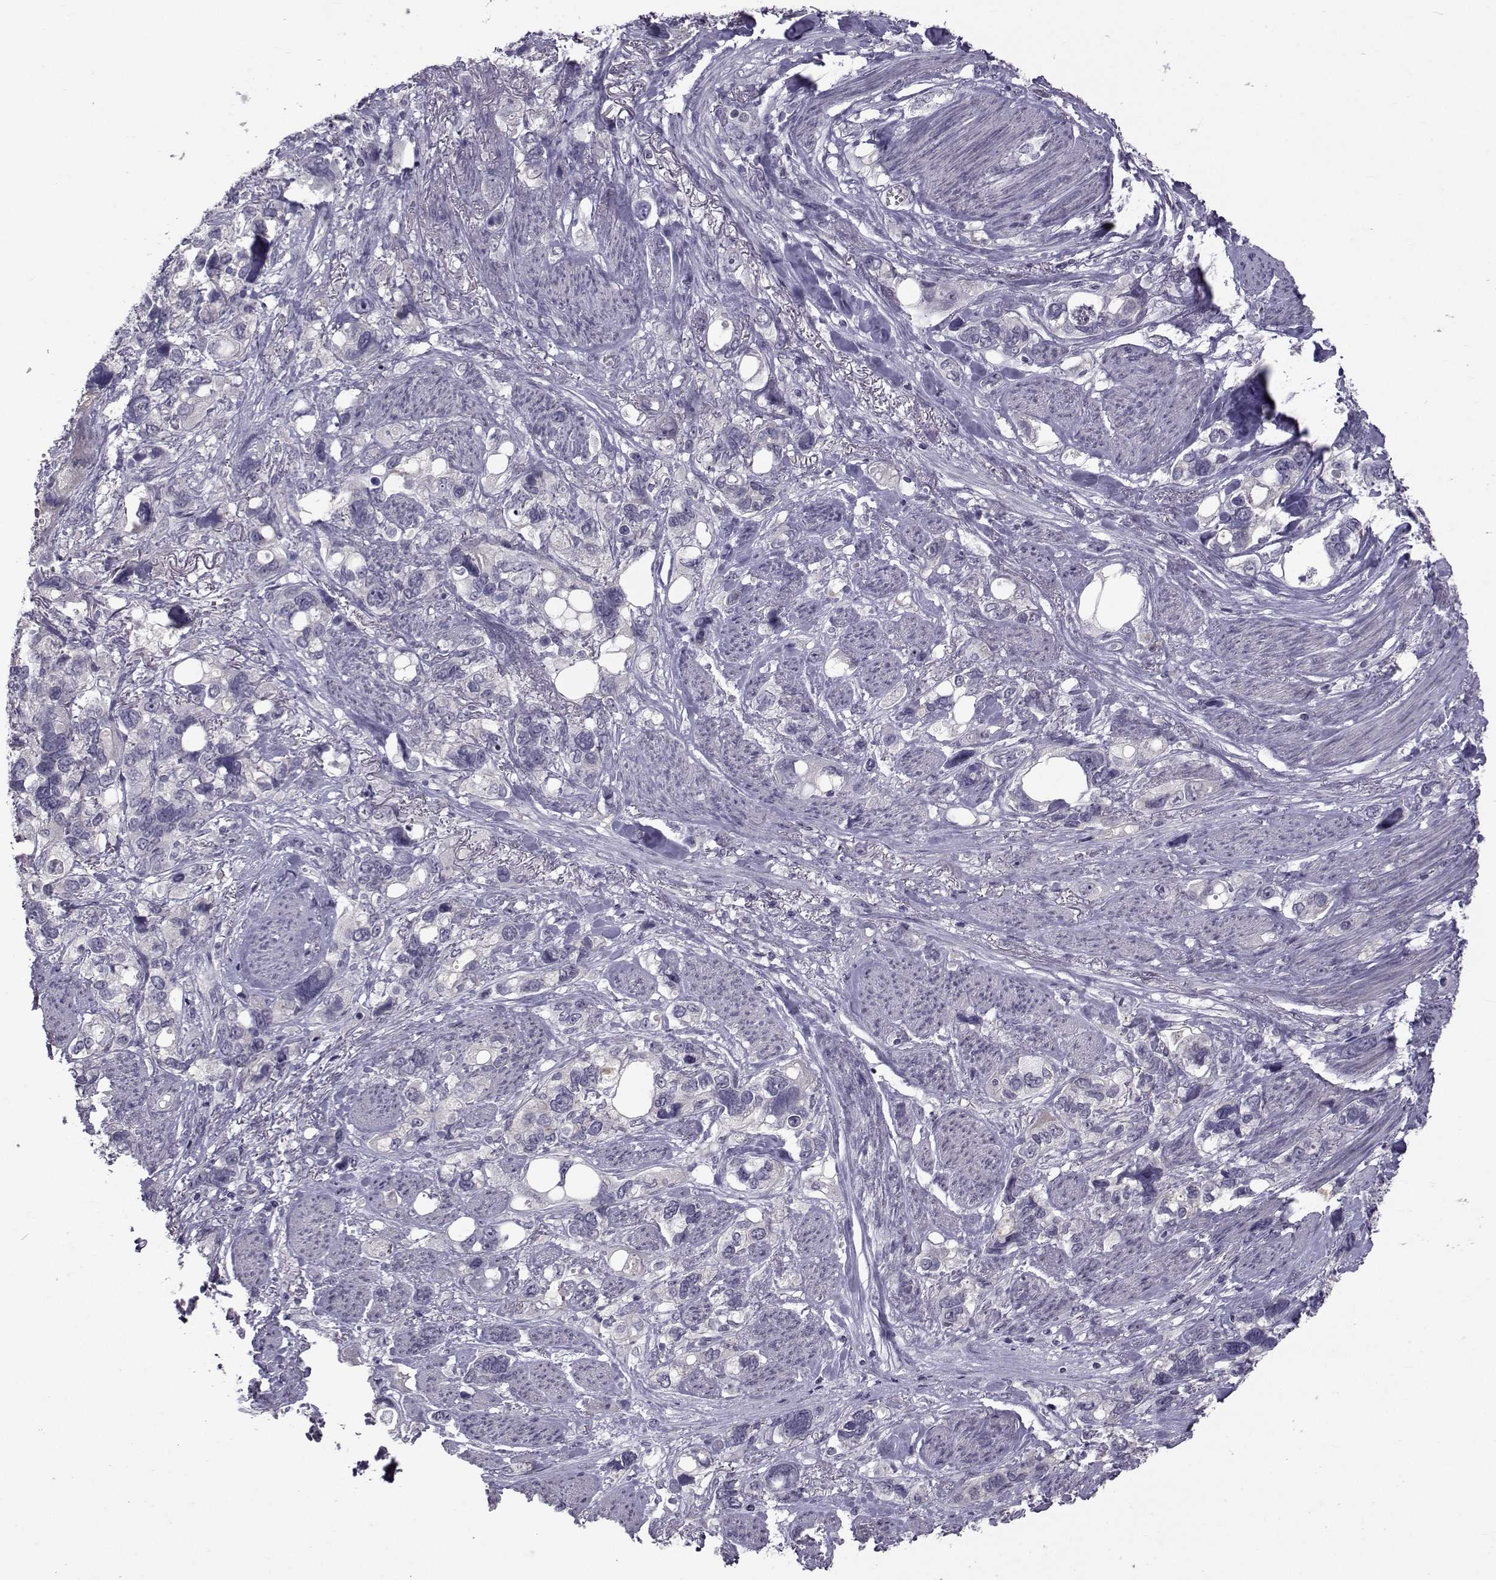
{"staining": {"intensity": "negative", "quantity": "none", "location": "none"}, "tissue": "stomach cancer", "cell_type": "Tumor cells", "image_type": "cancer", "snomed": [{"axis": "morphology", "description": "Adenocarcinoma, NOS"}, {"axis": "topography", "description": "Stomach, upper"}], "caption": "This micrograph is of adenocarcinoma (stomach) stained with immunohistochemistry to label a protein in brown with the nuclei are counter-stained blue. There is no expression in tumor cells. The staining is performed using DAB brown chromogen with nuclei counter-stained in using hematoxylin.", "gene": "TNFRSF11B", "patient": {"sex": "female", "age": 81}}